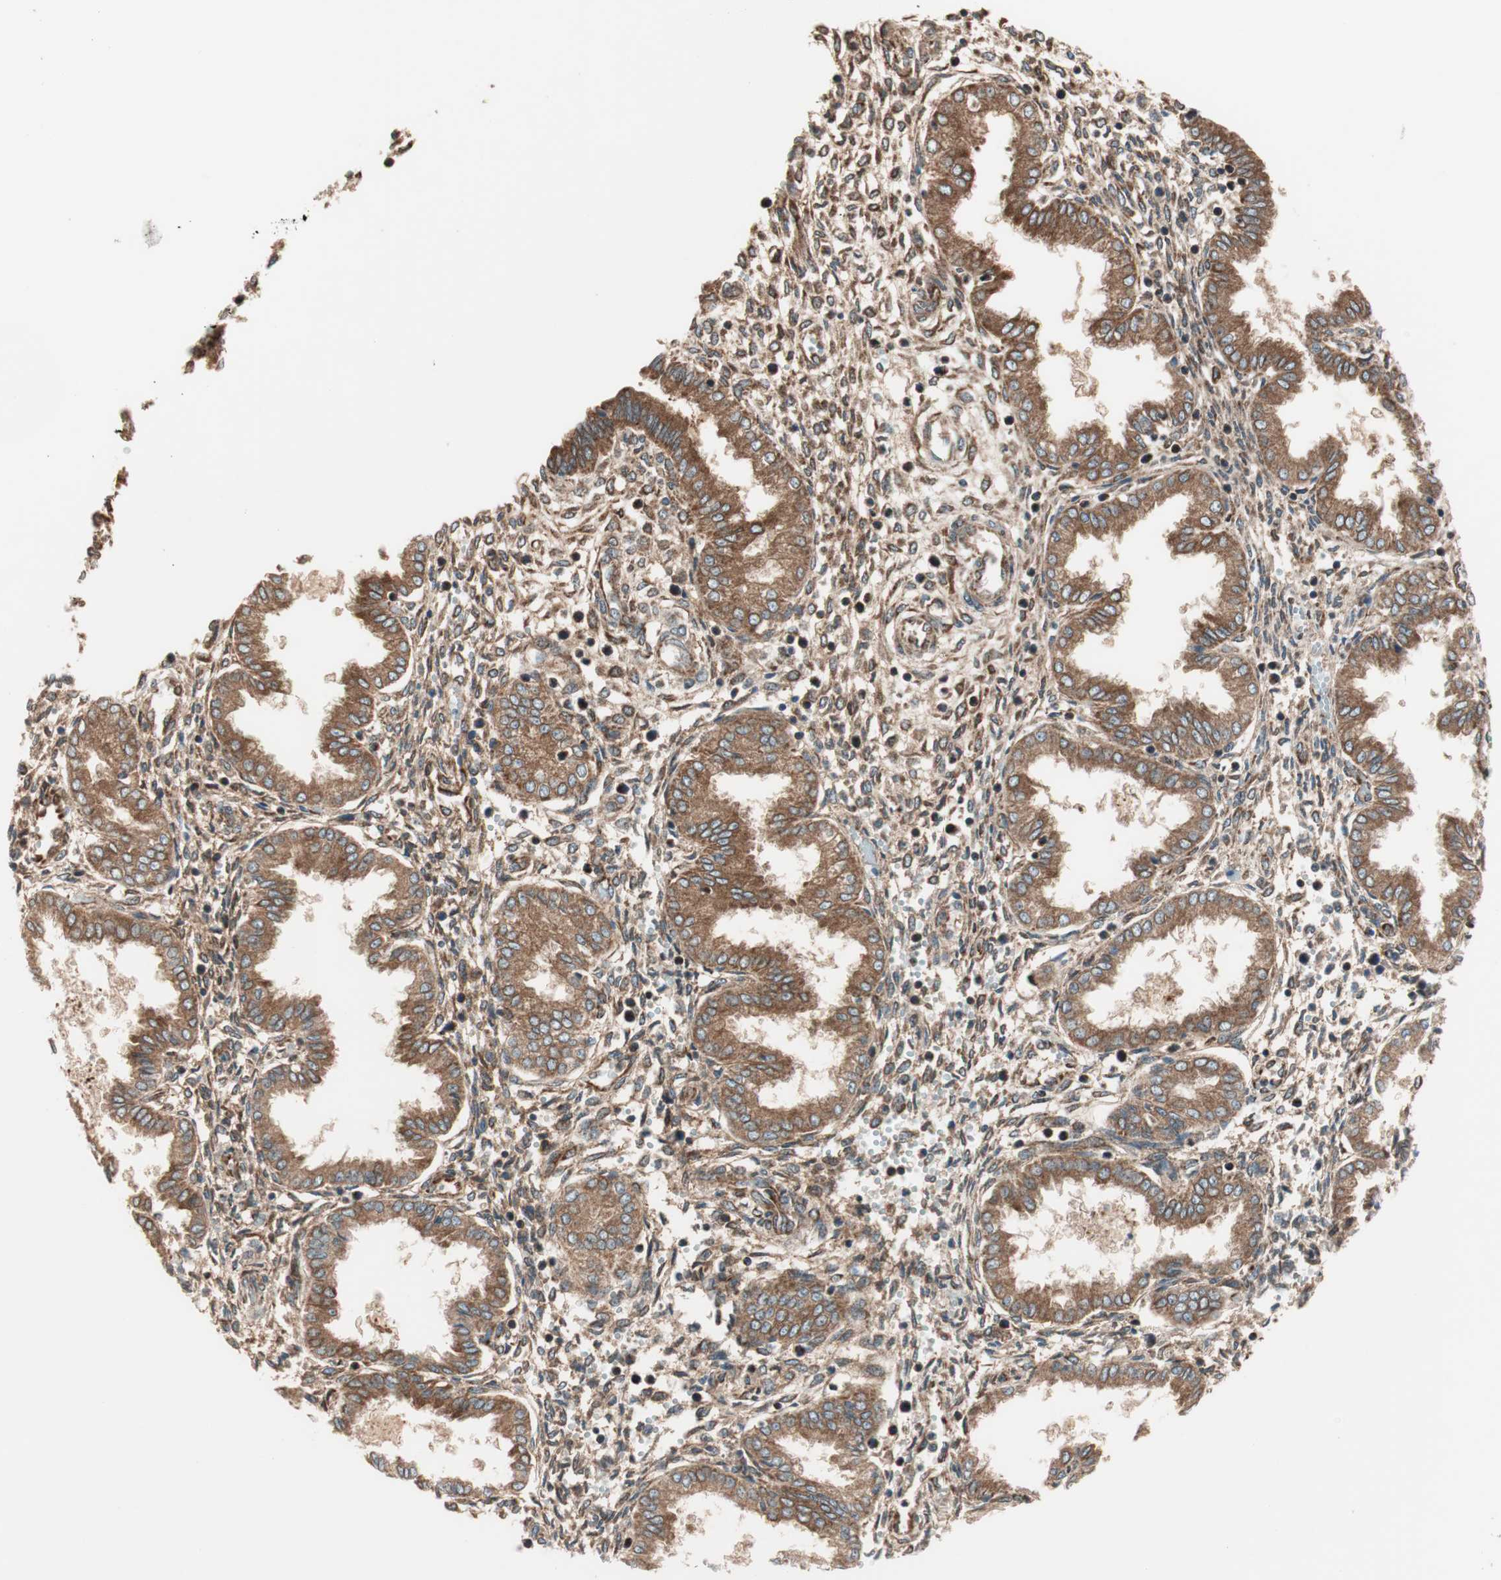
{"staining": {"intensity": "moderate", "quantity": ">75%", "location": "cytoplasmic/membranous"}, "tissue": "endometrium", "cell_type": "Cells in endometrial stroma", "image_type": "normal", "snomed": [{"axis": "morphology", "description": "Normal tissue, NOS"}, {"axis": "topography", "description": "Endometrium"}], "caption": "Immunohistochemical staining of normal human endometrium reveals >75% levels of moderate cytoplasmic/membranous protein staining in about >75% of cells in endometrial stroma.", "gene": "RAB5A", "patient": {"sex": "female", "age": 33}}